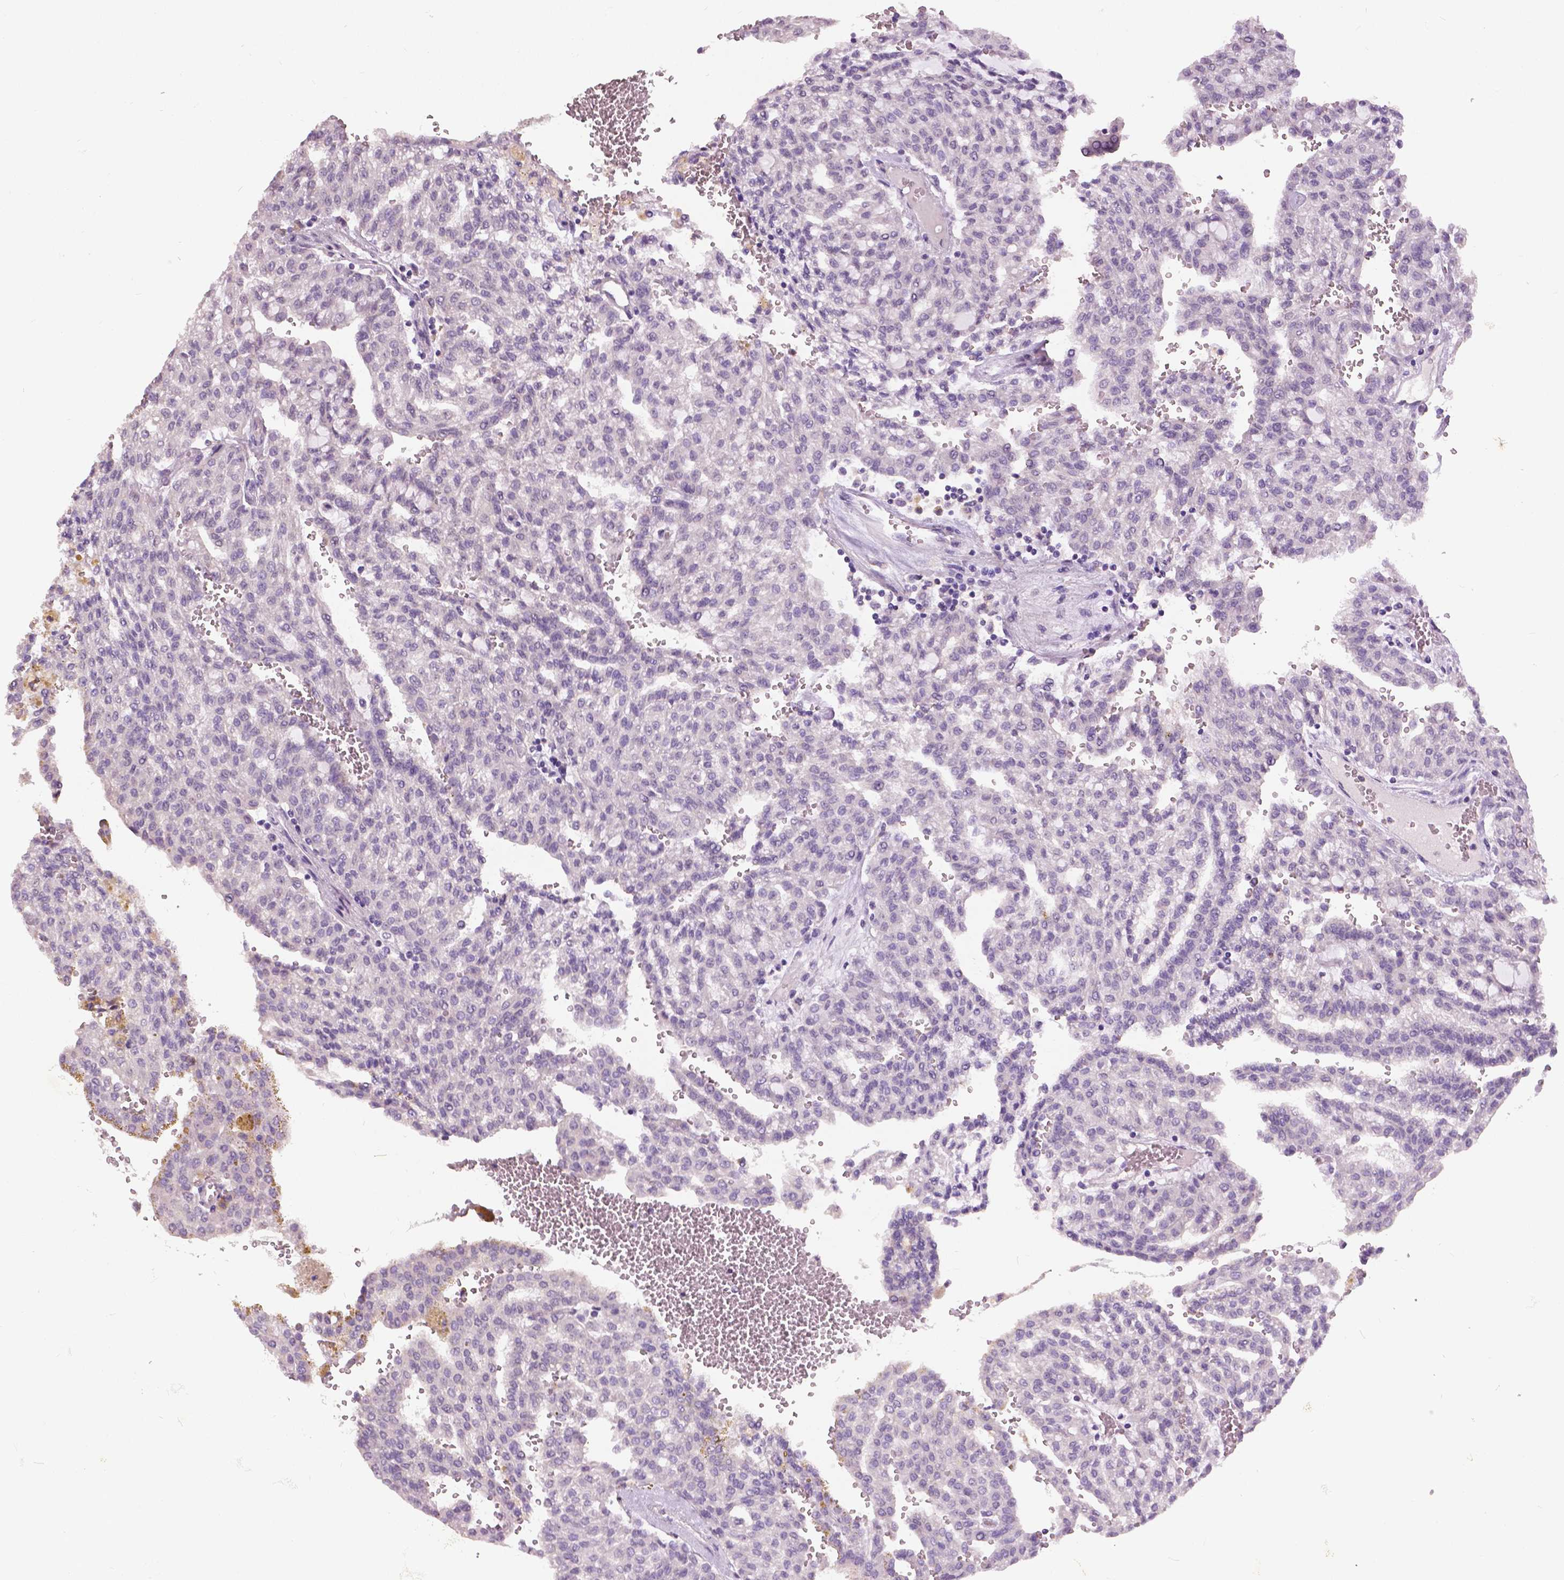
{"staining": {"intensity": "negative", "quantity": "none", "location": "none"}, "tissue": "renal cancer", "cell_type": "Tumor cells", "image_type": "cancer", "snomed": [{"axis": "morphology", "description": "Adenocarcinoma, NOS"}, {"axis": "topography", "description": "Kidney"}], "caption": "Histopathology image shows no significant protein staining in tumor cells of renal adenocarcinoma. (Brightfield microscopy of DAB (3,3'-diaminobenzidine) IHC at high magnification).", "gene": "GRIN2A", "patient": {"sex": "male", "age": 63}}